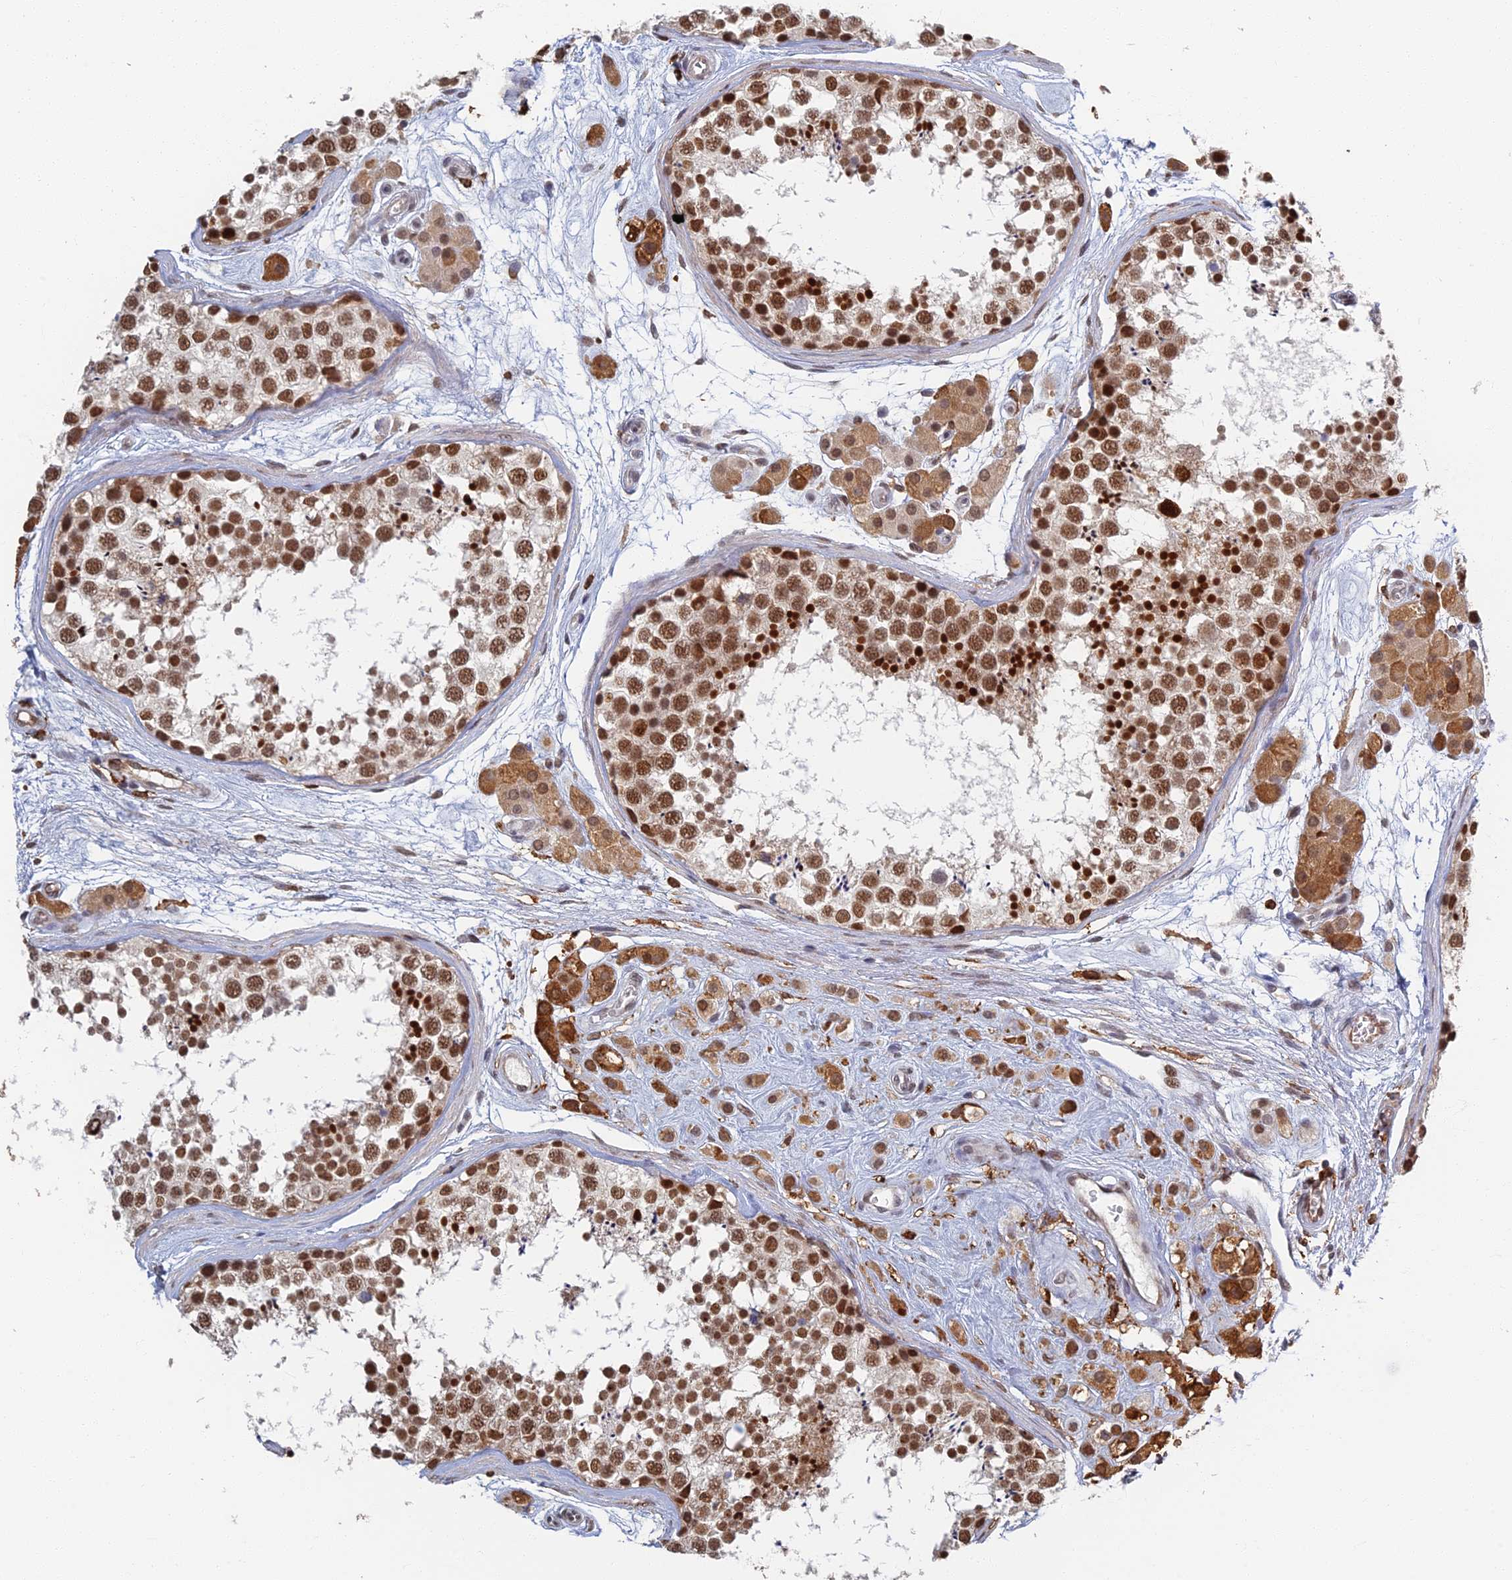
{"staining": {"intensity": "strong", "quantity": ">75%", "location": "nuclear"}, "tissue": "testis", "cell_type": "Cells in seminiferous ducts", "image_type": "normal", "snomed": [{"axis": "morphology", "description": "Normal tissue, NOS"}, {"axis": "topography", "description": "Testis"}], "caption": "Immunohistochemistry micrograph of benign testis: testis stained using immunohistochemistry (IHC) exhibits high levels of strong protein expression localized specifically in the nuclear of cells in seminiferous ducts, appearing as a nuclear brown color.", "gene": "GPATCH1", "patient": {"sex": "male", "age": 56}}